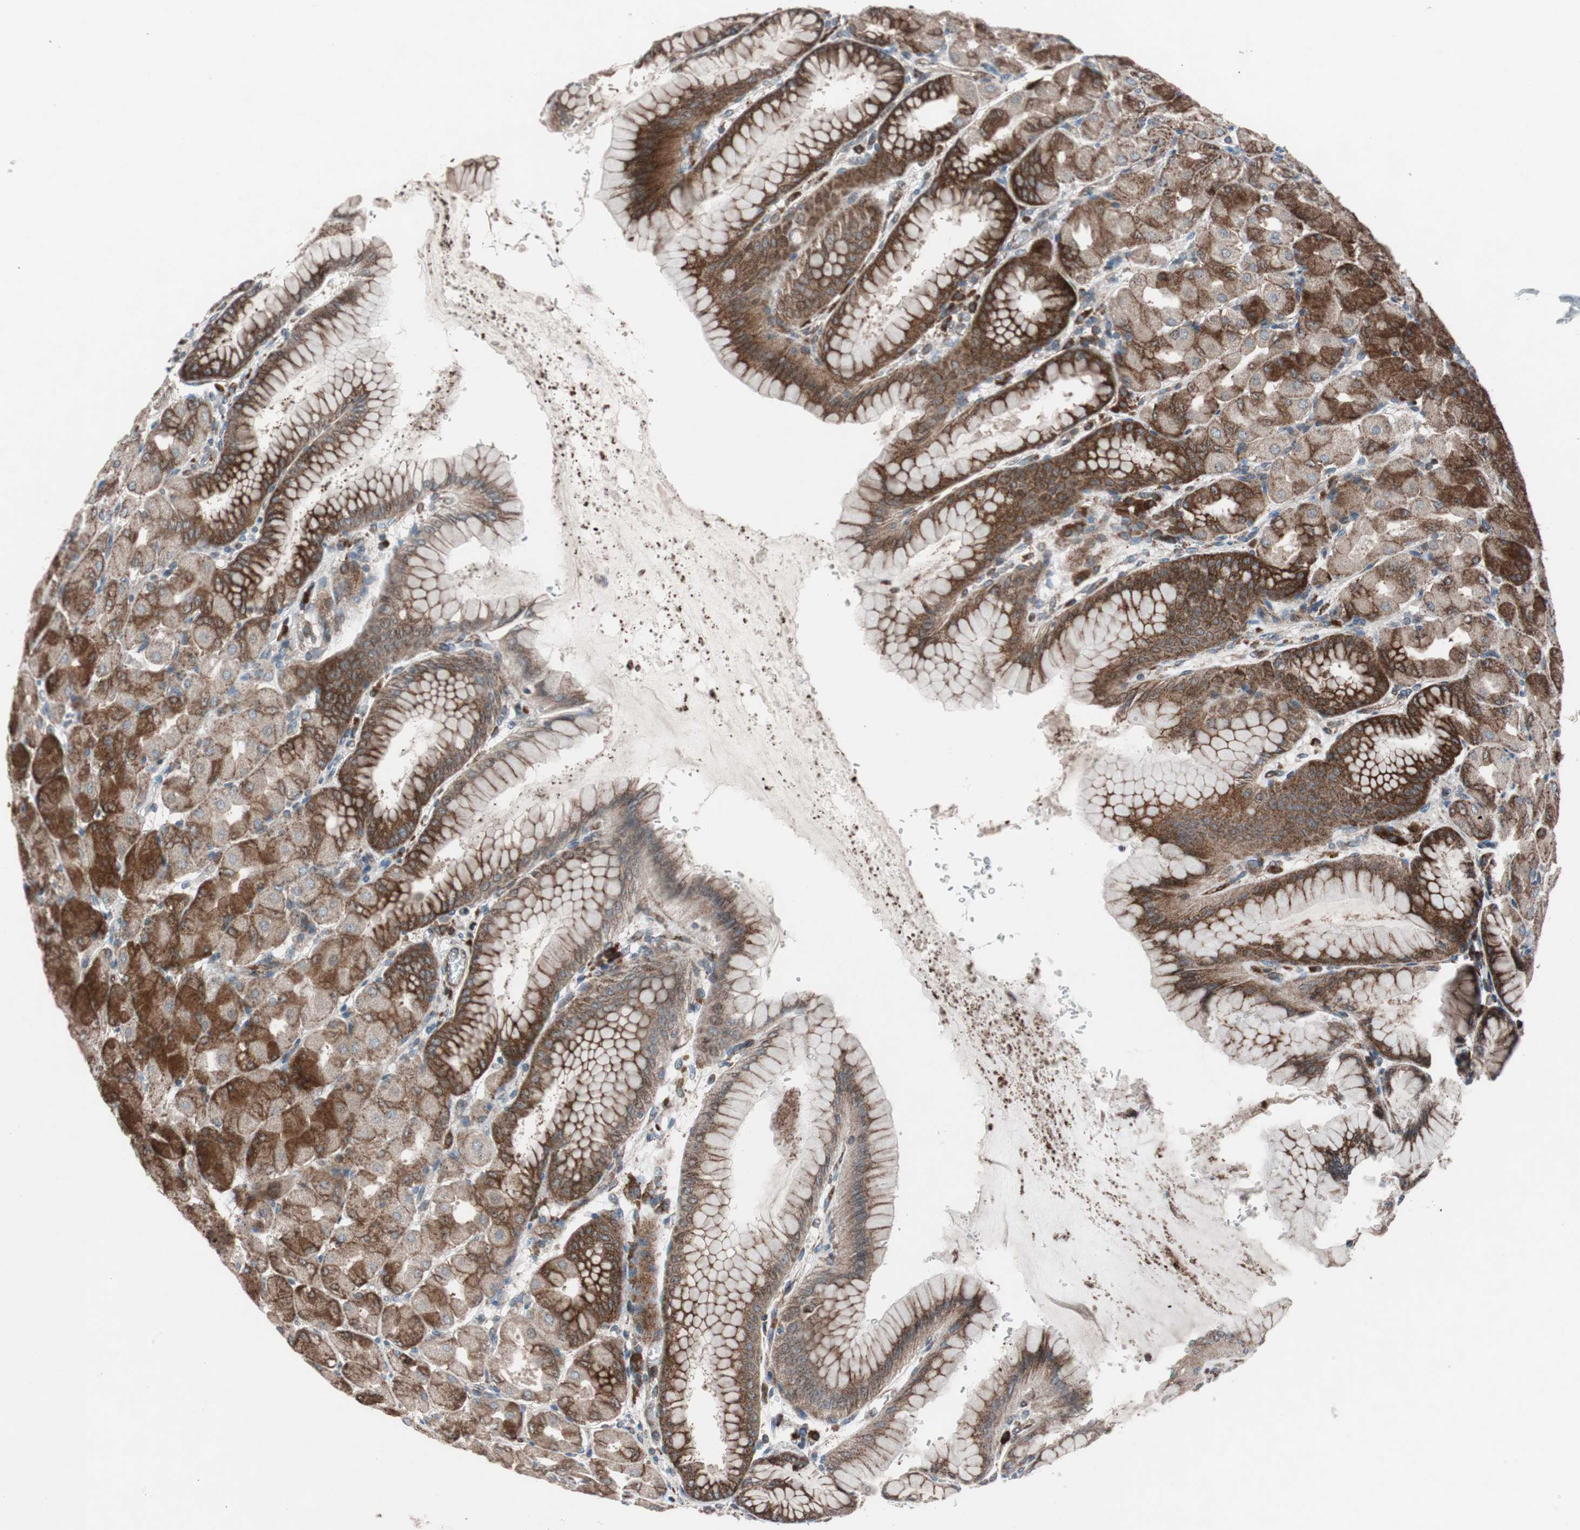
{"staining": {"intensity": "strong", "quantity": ">75%", "location": "cytoplasmic/membranous"}, "tissue": "stomach", "cell_type": "Glandular cells", "image_type": "normal", "snomed": [{"axis": "morphology", "description": "Normal tissue, NOS"}, {"axis": "topography", "description": "Stomach, upper"}], "caption": "DAB immunohistochemical staining of unremarkable human stomach shows strong cytoplasmic/membranous protein staining in about >75% of glandular cells.", "gene": "CCL14", "patient": {"sex": "female", "age": 56}}